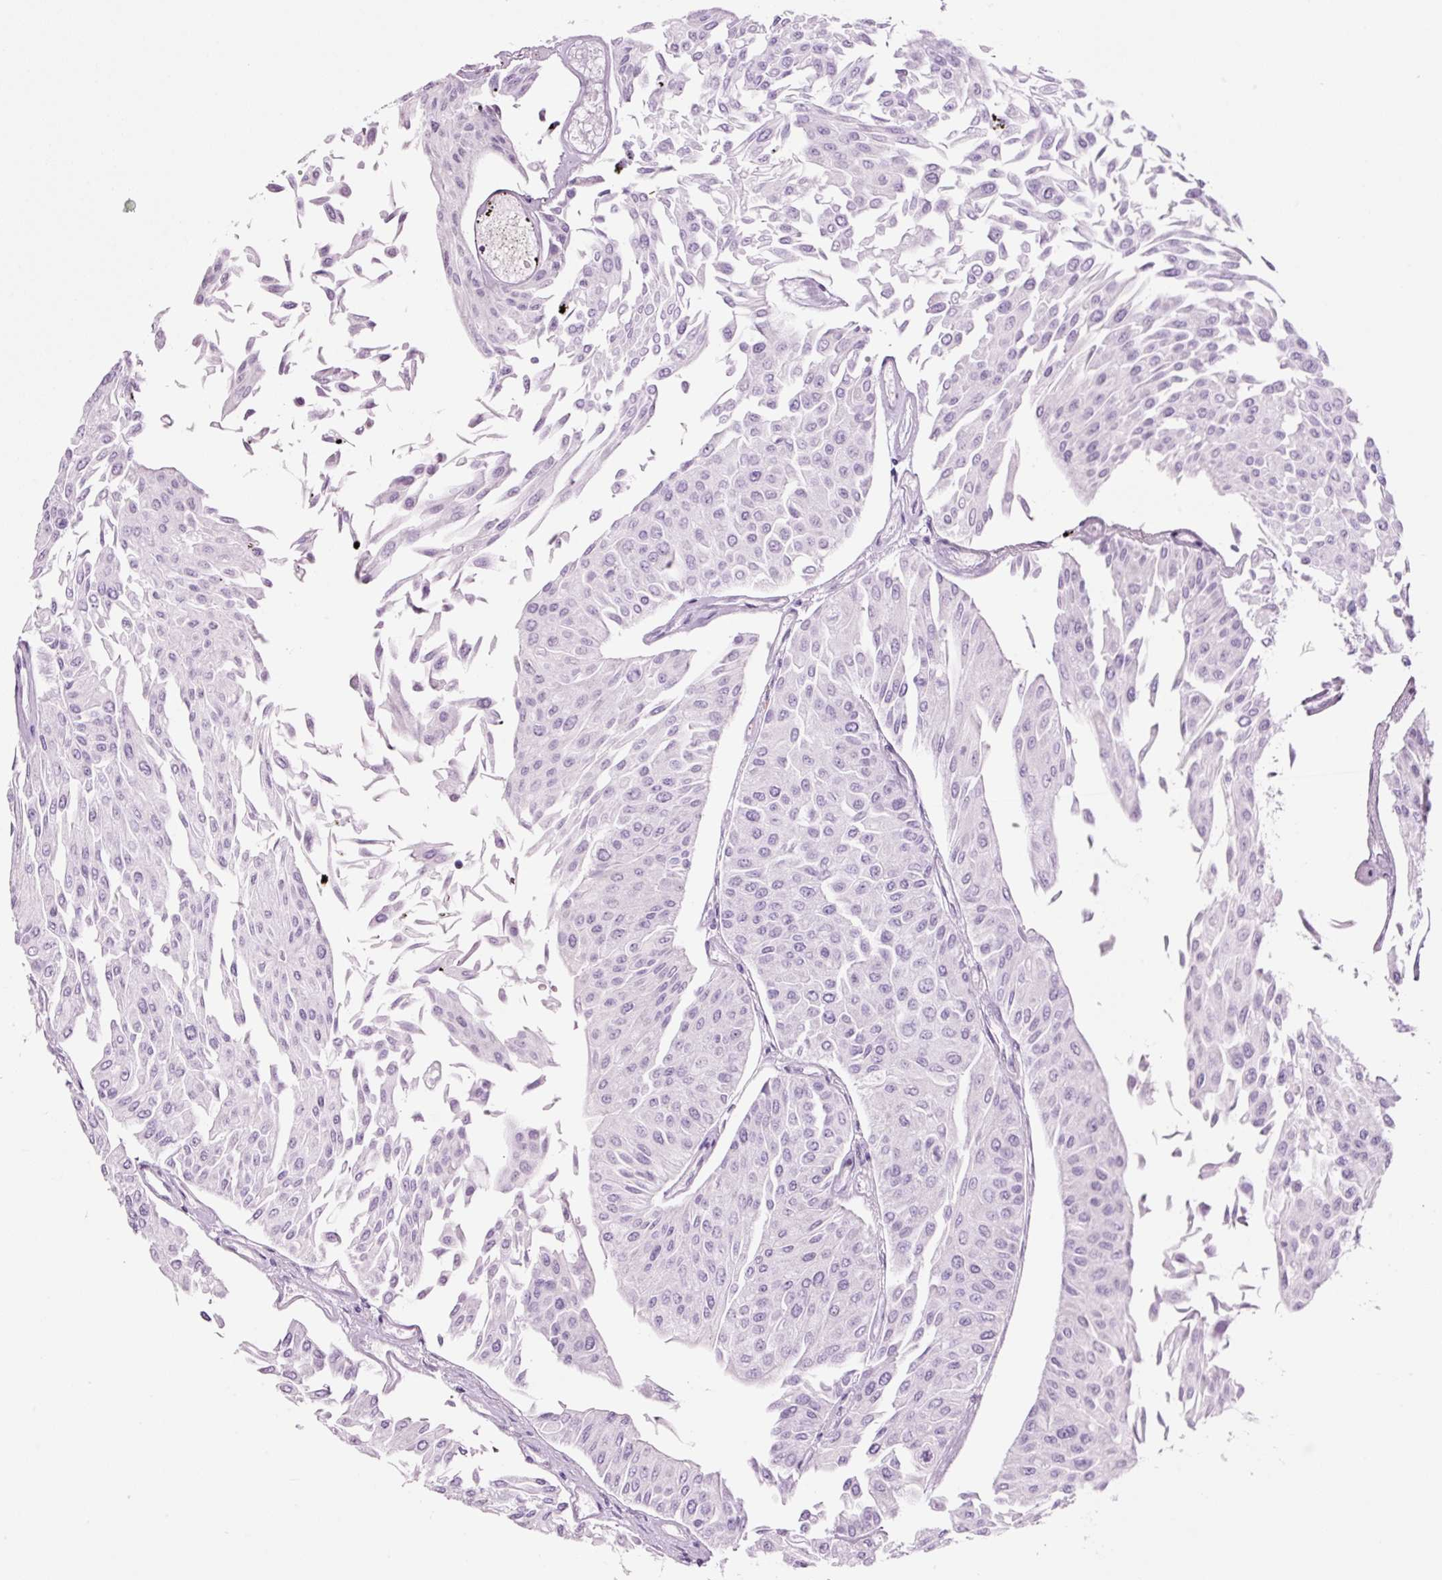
{"staining": {"intensity": "negative", "quantity": "none", "location": "none"}, "tissue": "urothelial cancer", "cell_type": "Tumor cells", "image_type": "cancer", "snomed": [{"axis": "morphology", "description": "Urothelial carcinoma, Low grade"}, {"axis": "topography", "description": "Urinary bladder"}], "caption": "Urothelial cancer was stained to show a protein in brown. There is no significant staining in tumor cells. (DAB (3,3'-diaminobenzidine) immunohistochemistry with hematoxylin counter stain).", "gene": "KLF1", "patient": {"sex": "male", "age": 67}}